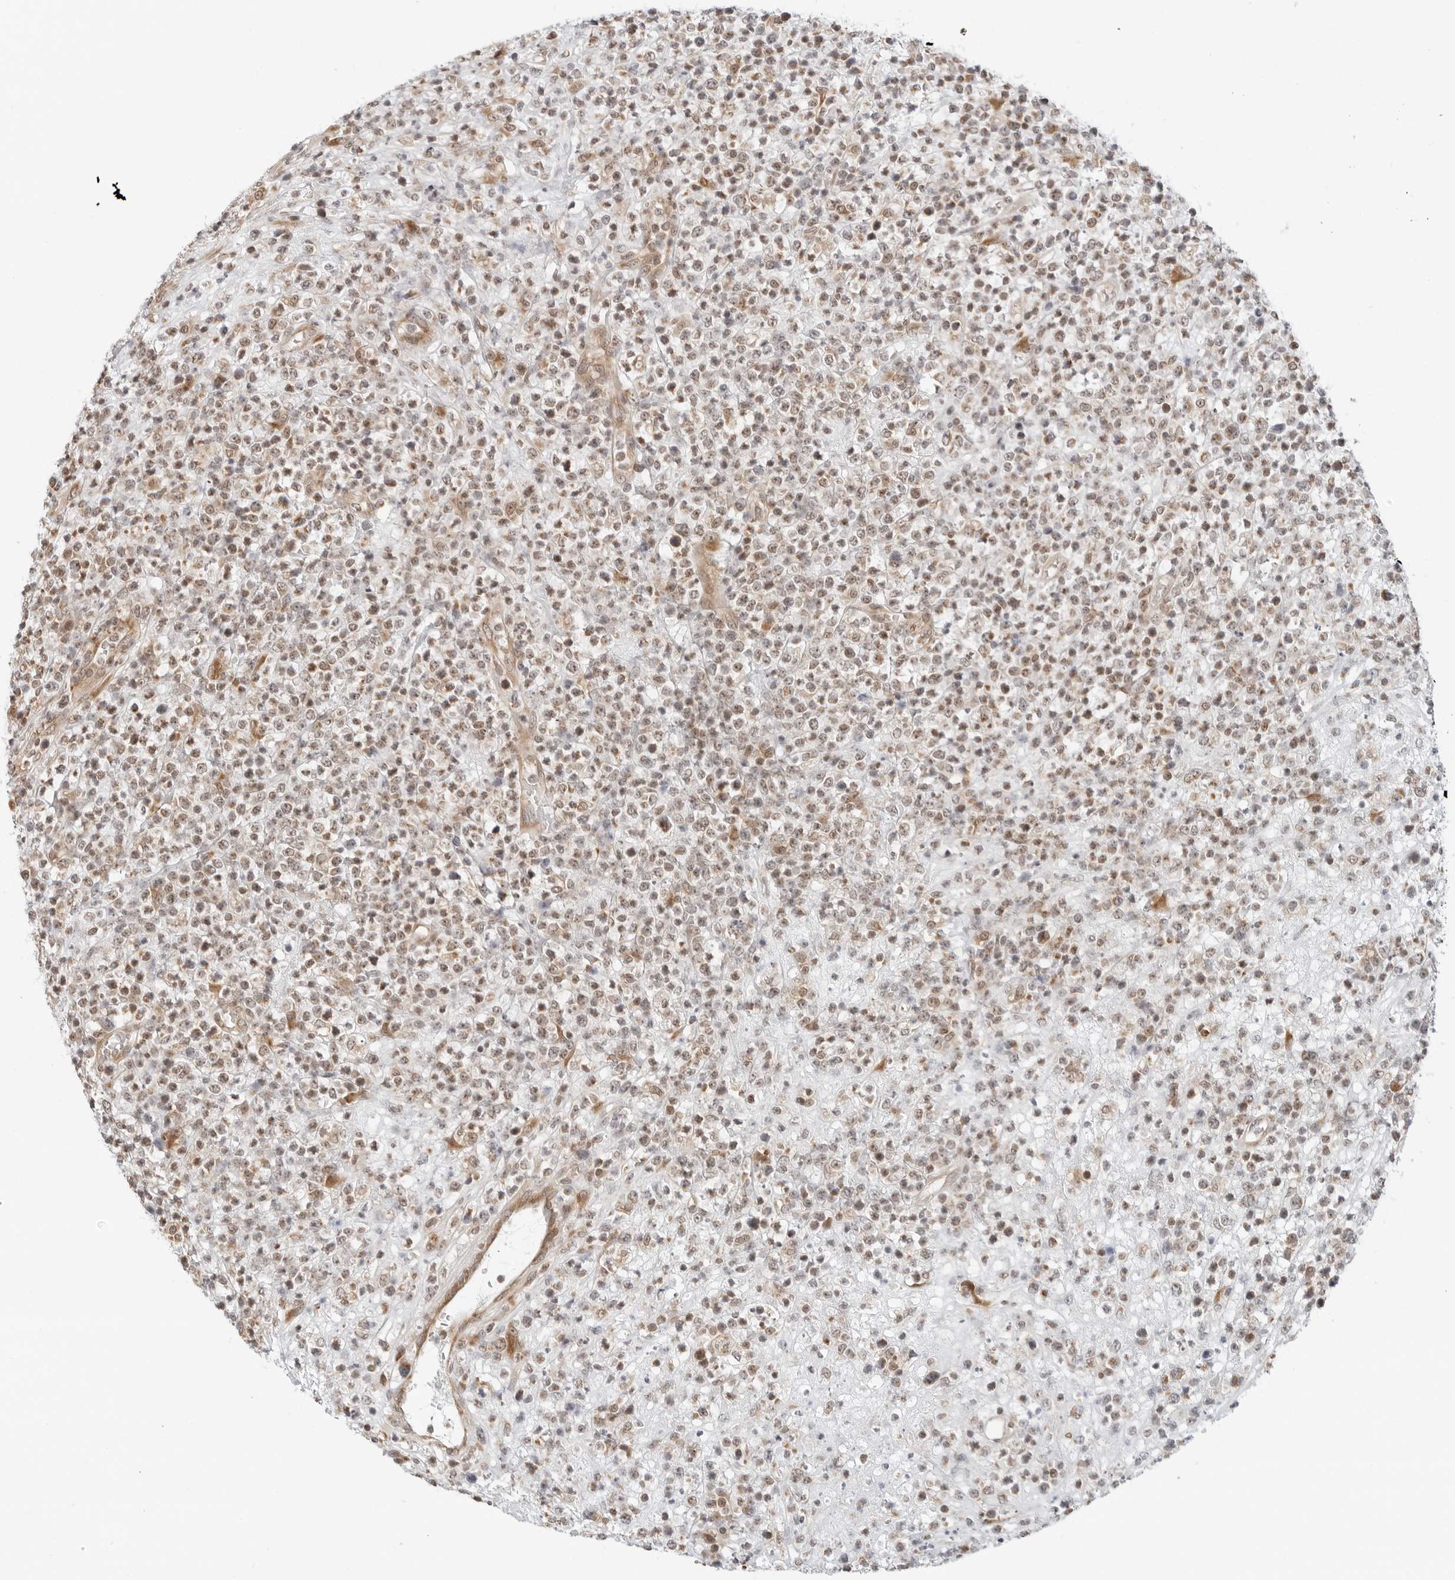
{"staining": {"intensity": "weak", "quantity": ">75%", "location": "cytoplasmic/membranous,nuclear"}, "tissue": "lymphoma", "cell_type": "Tumor cells", "image_type": "cancer", "snomed": [{"axis": "morphology", "description": "Malignant lymphoma, non-Hodgkin's type, High grade"}, {"axis": "topography", "description": "Colon"}], "caption": "Protein expression analysis of high-grade malignant lymphoma, non-Hodgkin's type shows weak cytoplasmic/membranous and nuclear positivity in about >75% of tumor cells.", "gene": "POLR3GL", "patient": {"sex": "female", "age": 53}}